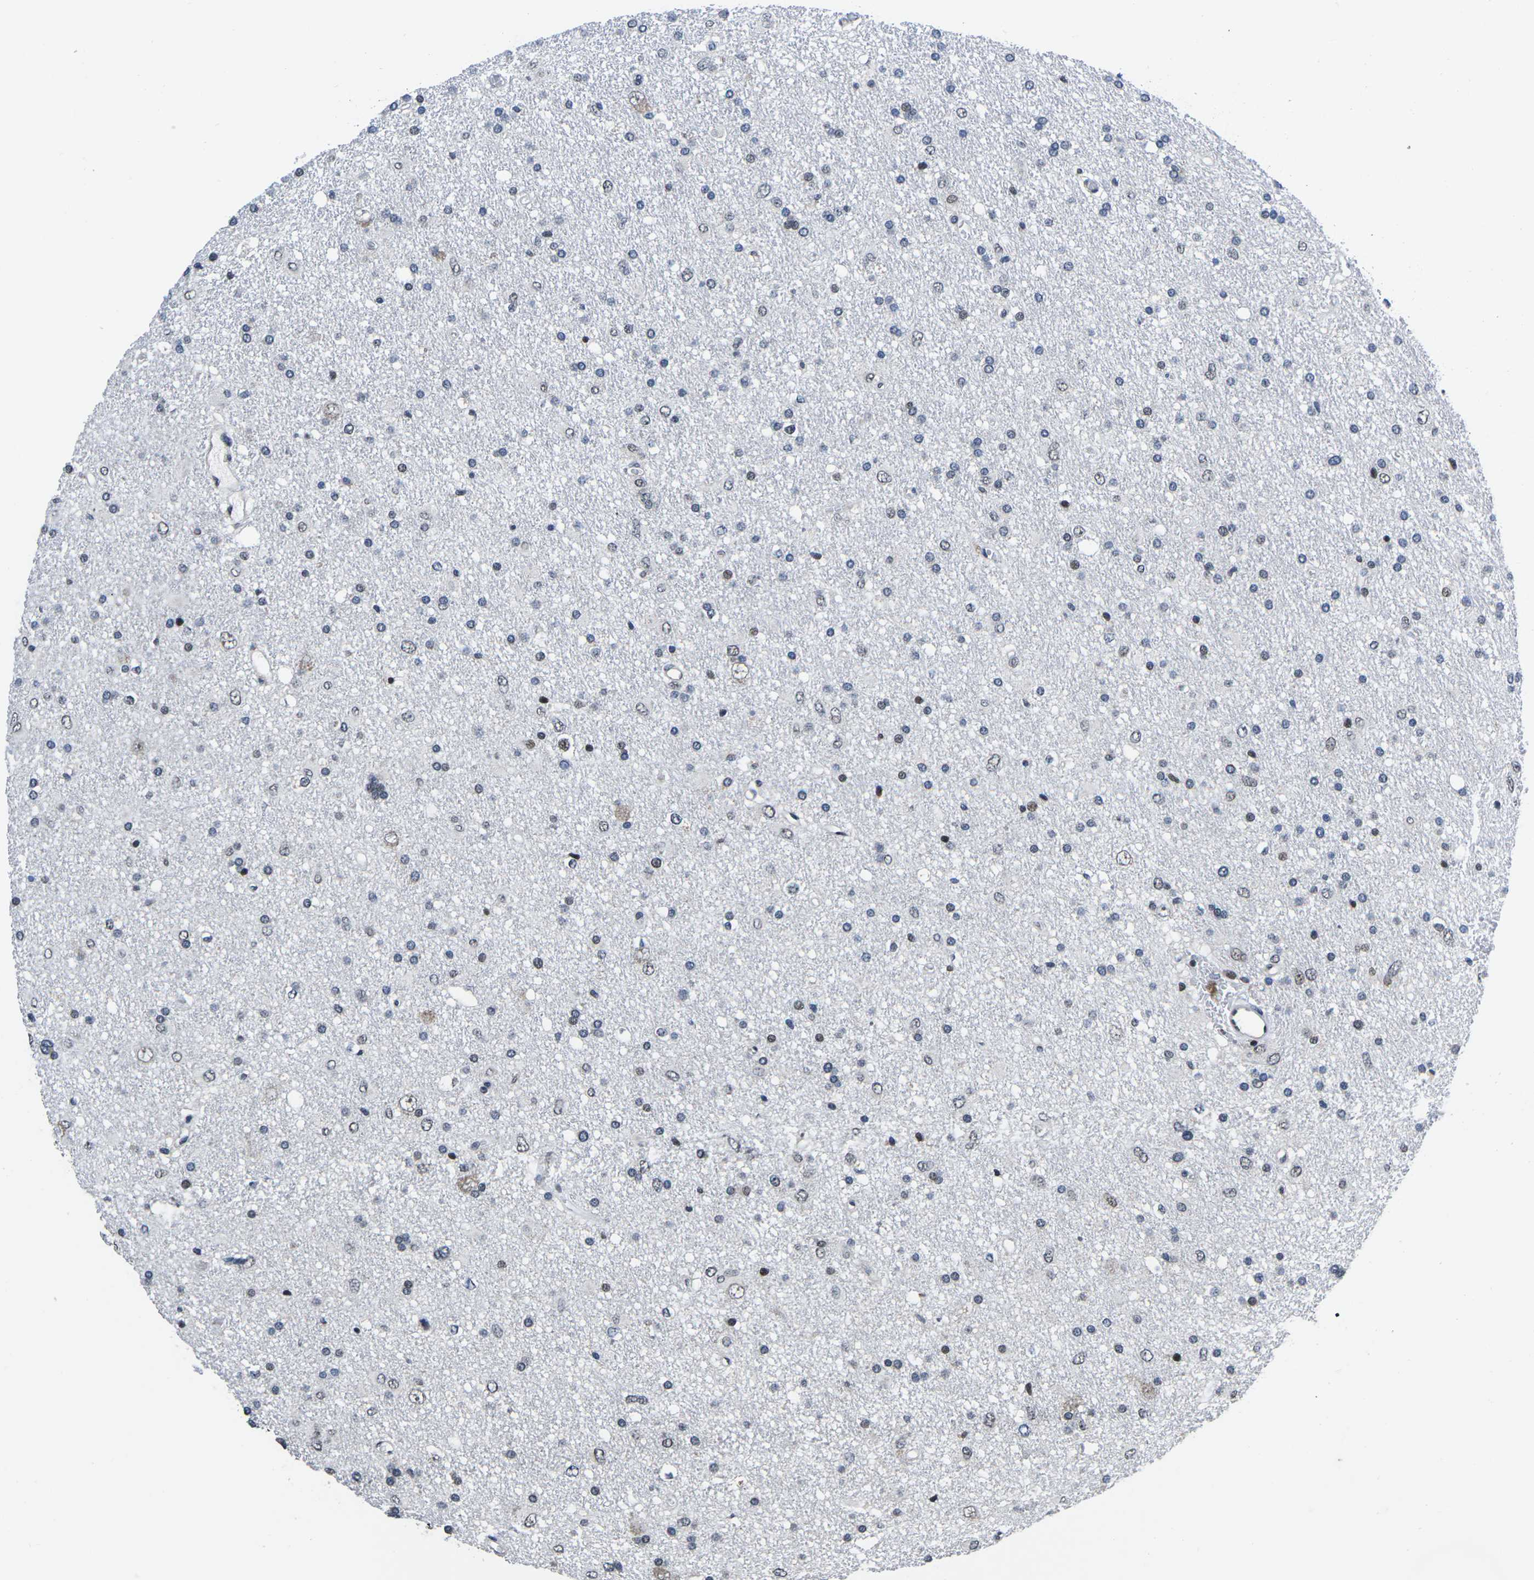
{"staining": {"intensity": "moderate", "quantity": "<25%", "location": "nuclear"}, "tissue": "glioma", "cell_type": "Tumor cells", "image_type": "cancer", "snomed": [{"axis": "morphology", "description": "Glioma, malignant, Low grade"}, {"axis": "topography", "description": "Brain"}], "caption": "Human malignant glioma (low-grade) stained for a protein (brown) shows moderate nuclear positive positivity in approximately <25% of tumor cells.", "gene": "CDC73", "patient": {"sex": "male", "age": 77}}